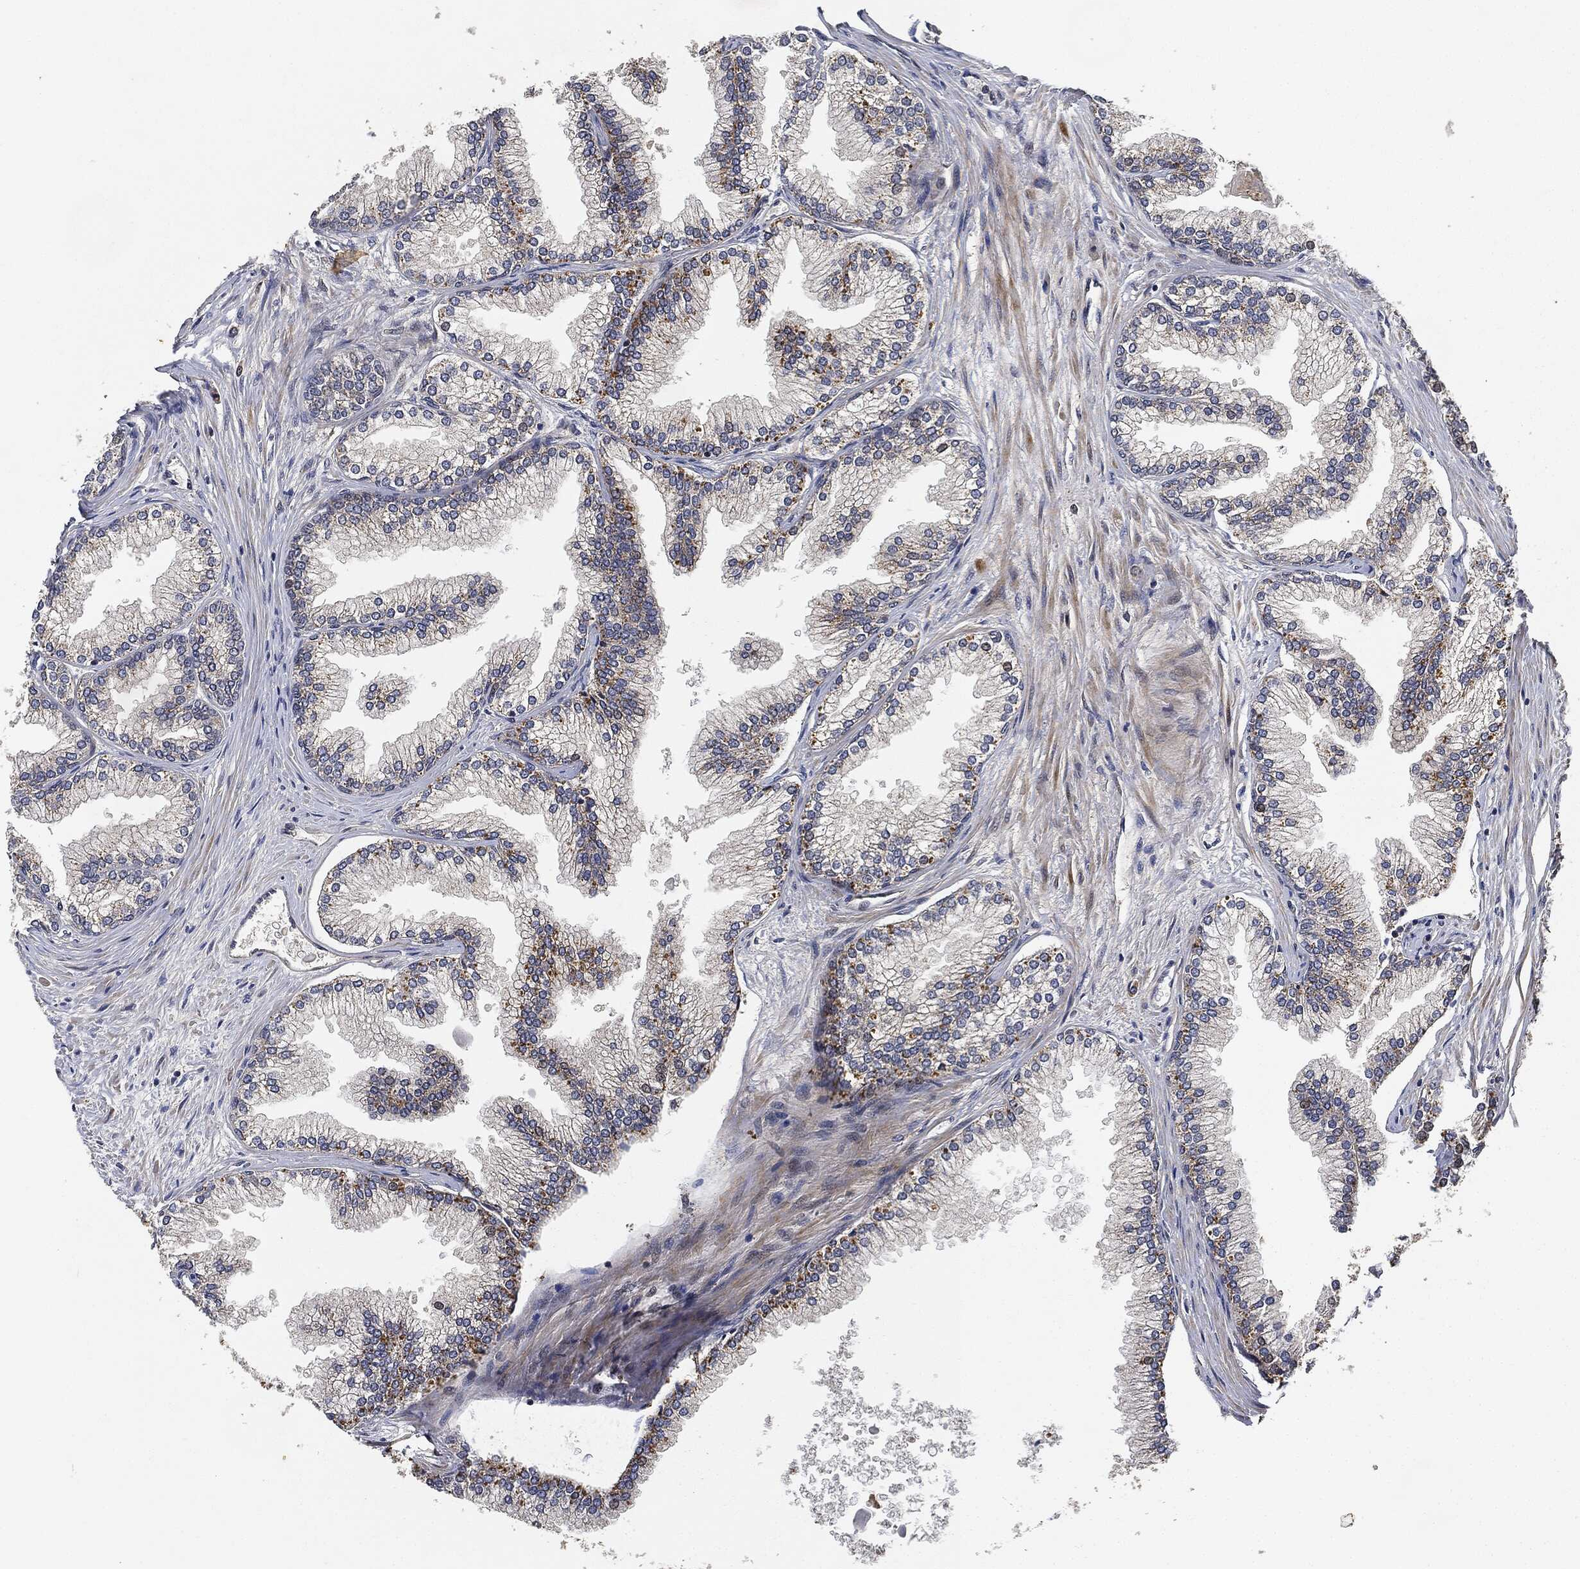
{"staining": {"intensity": "moderate", "quantity": "<25%", "location": "cytoplasmic/membranous"}, "tissue": "prostate", "cell_type": "Glandular cells", "image_type": "normal", "snomed": [{"axis": "morphology", "description": "Normal tissue, NOS"}, {"axis": "topography", "description": "Prostate"}], "caption": "This micrograph exhibits immunohistochemistry (IHC) staining of normal human prostate, with low moderate cytoplasmic/membranous staining in approximately <25% of glandular cells.", "gene": "MLST8", "patient": {"sex": "male", "age": 72}}